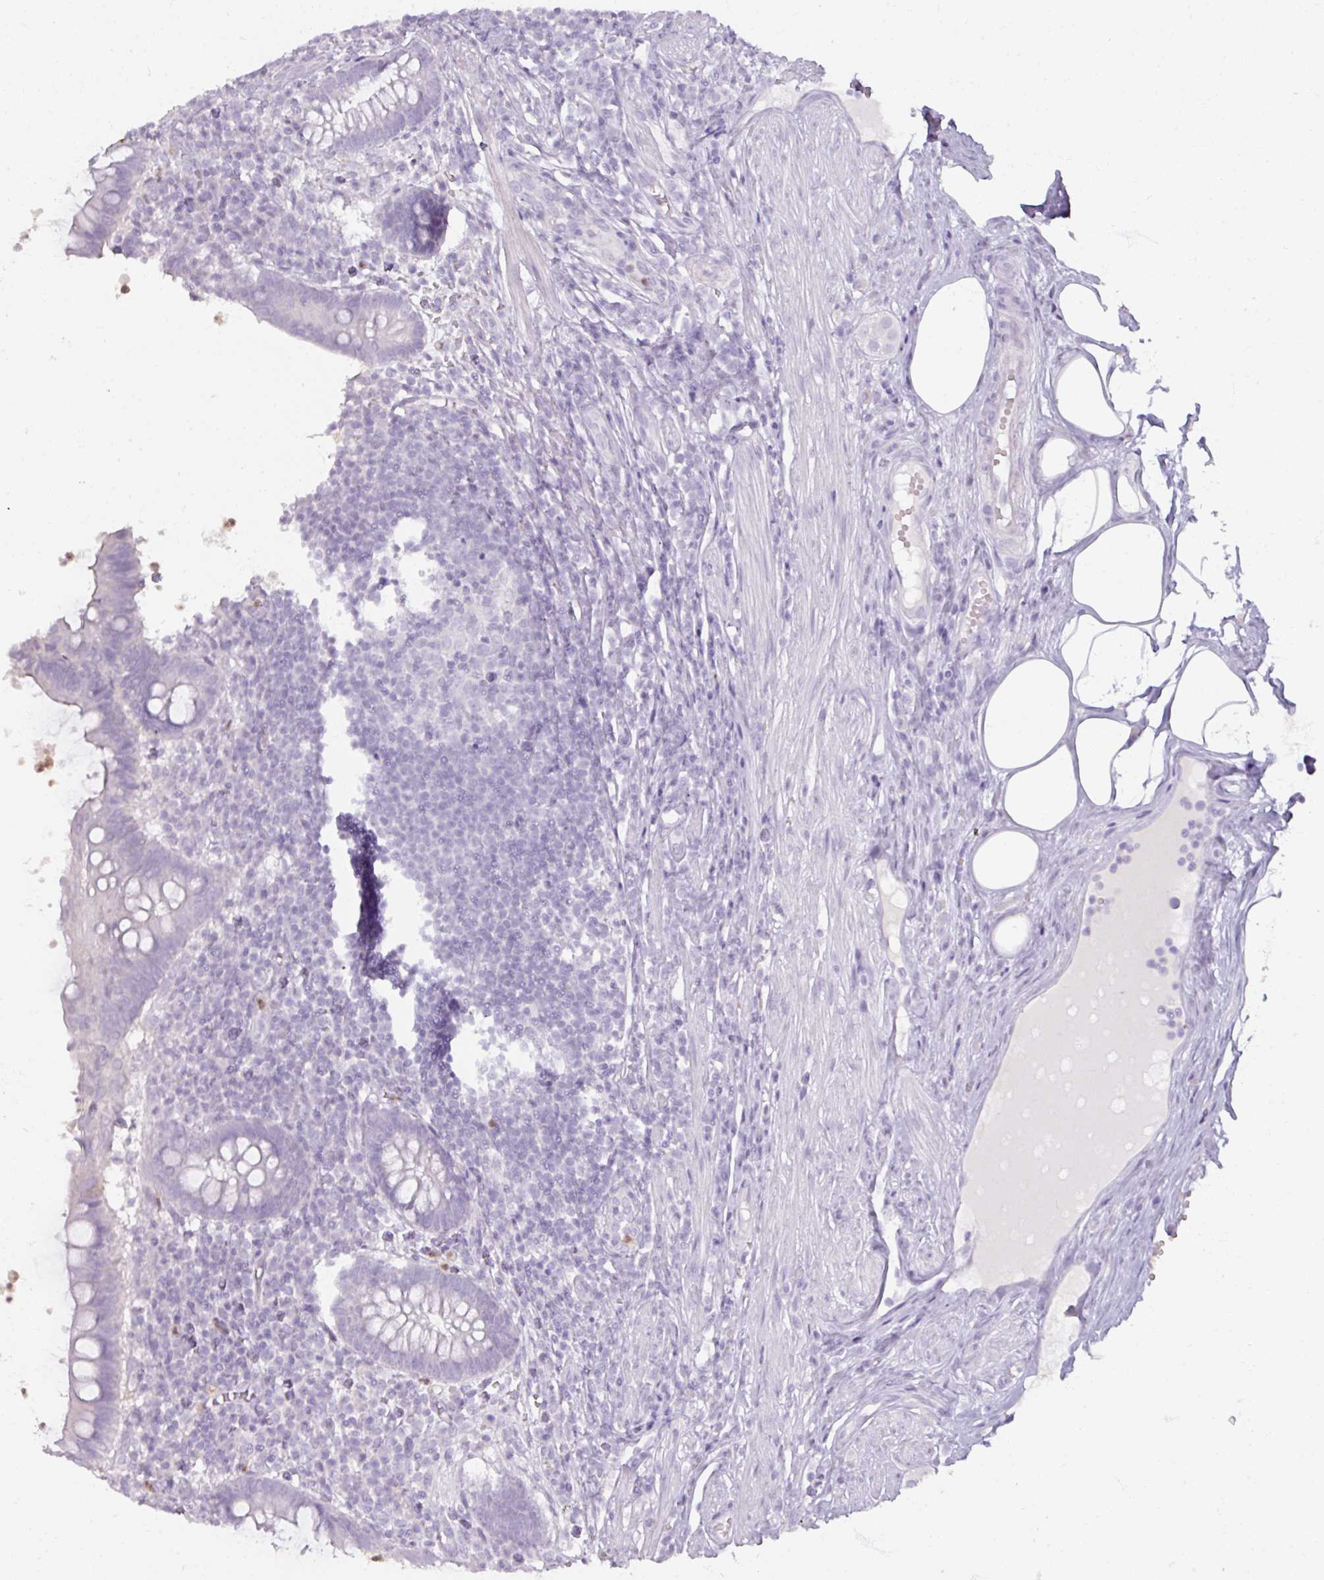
{"staining": {"intensity": "negative", "quantity": "none", "location": "none"}, "tissue": "appendix", "cell_type": "Glandular cells", "image_type": "normal", "snomed": [{"axis": "morphology", "description": "Normal tissue, NOS"}, {"axis": "topography", "description": "Appendix"}], "caption": "Immunohistochemical staining of normal human appendix demonstrates no significant expression in glandular cells. The staining was performed using DAB to visualize the protein expression in brown, while the nuclei were stained in blue with hematoxylin (Magnification: 20x).", "gene": "ARG1", "patient": {"sex": "female", "age": 56}}